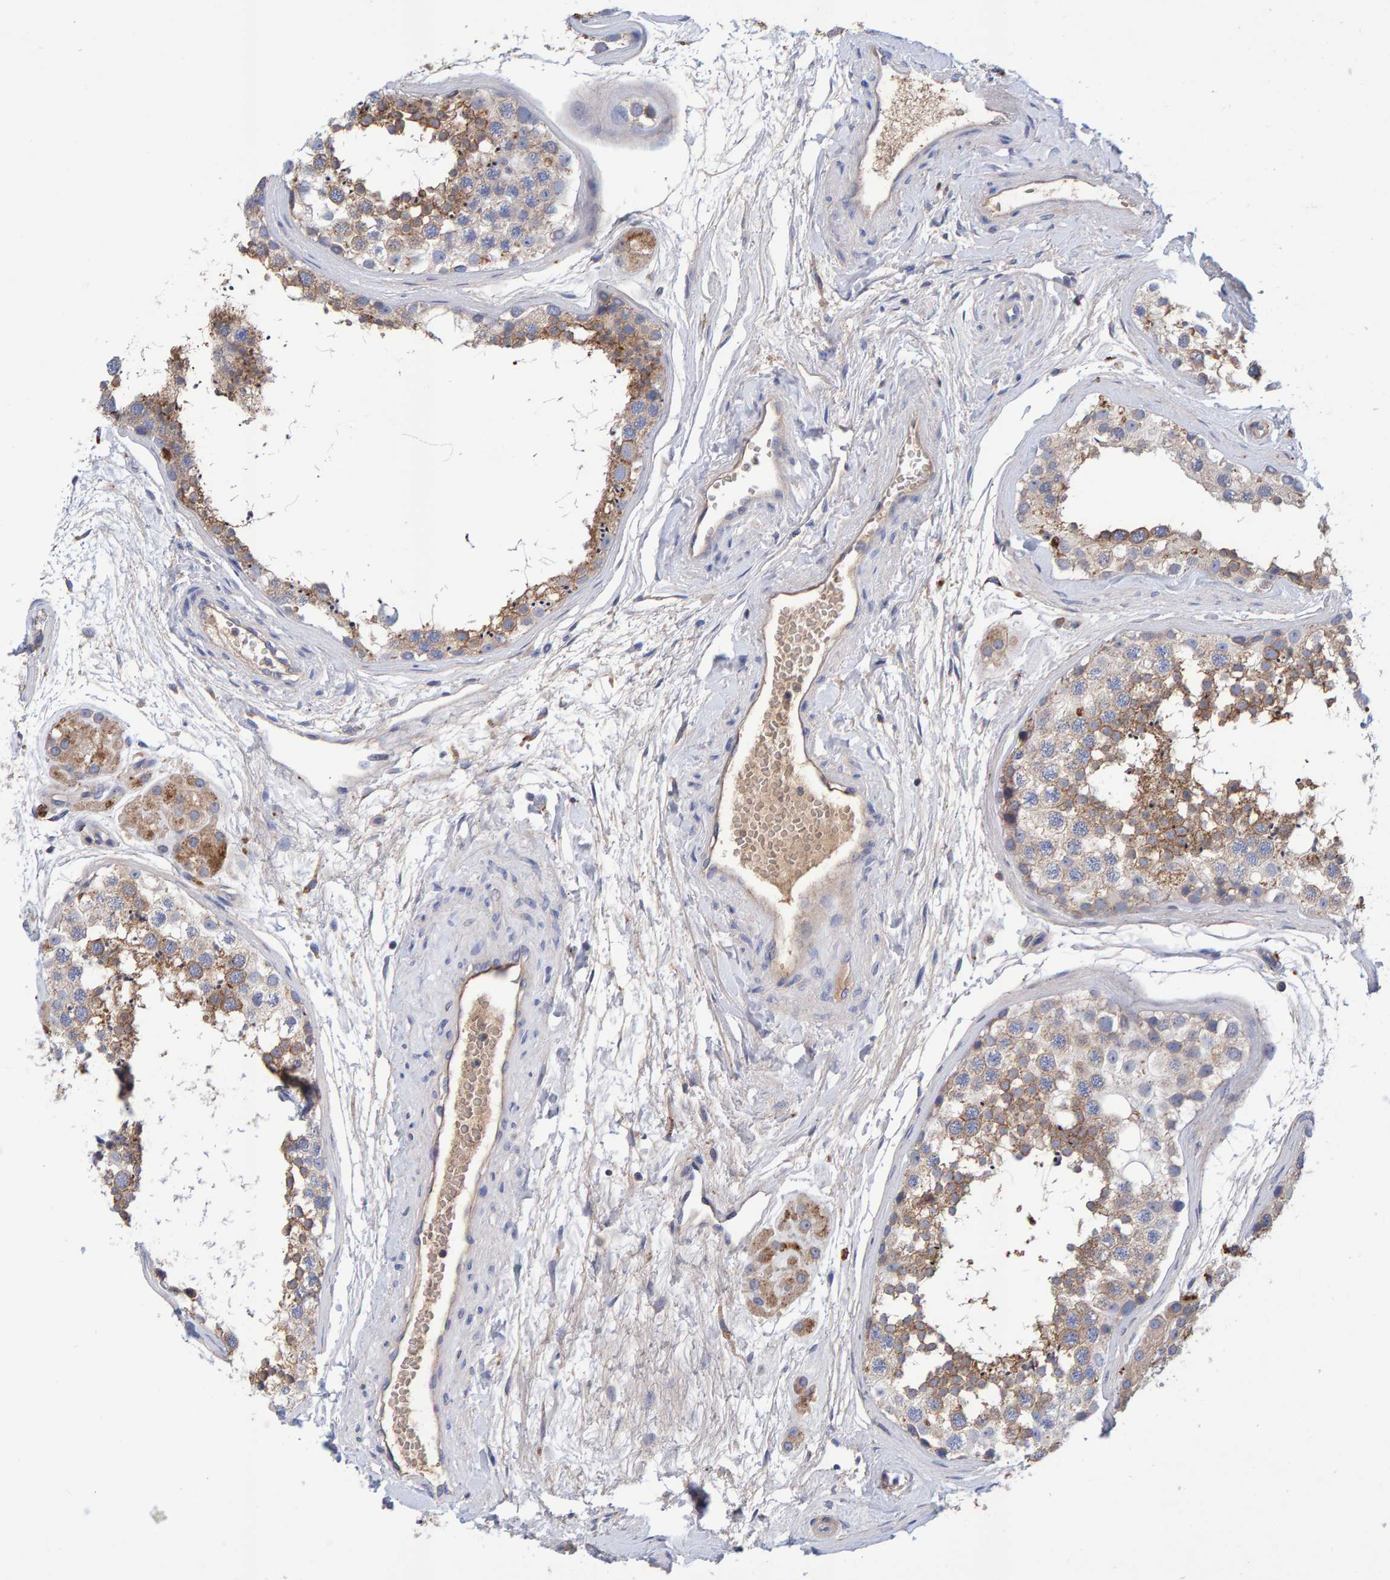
{"staining": {"intensity": "moderate", "quantity": "25%-75%", "location": "cytoplasmic/membranous"}, "tissue": "testis", "cell_type": "Cells in seminiferous ducts", "image_type": "normal", "snomed": [{"axis": "morphology", "description": "Normal tissue, NOS"}, {"axis": "topography", "description": "Testis"}], "caption": "Human testis stained with a protein marker shows moderate staining in cells in seminiferous ducts.", "gene": "EFR3A", "patient": {"sex": "male", "age": 56}}